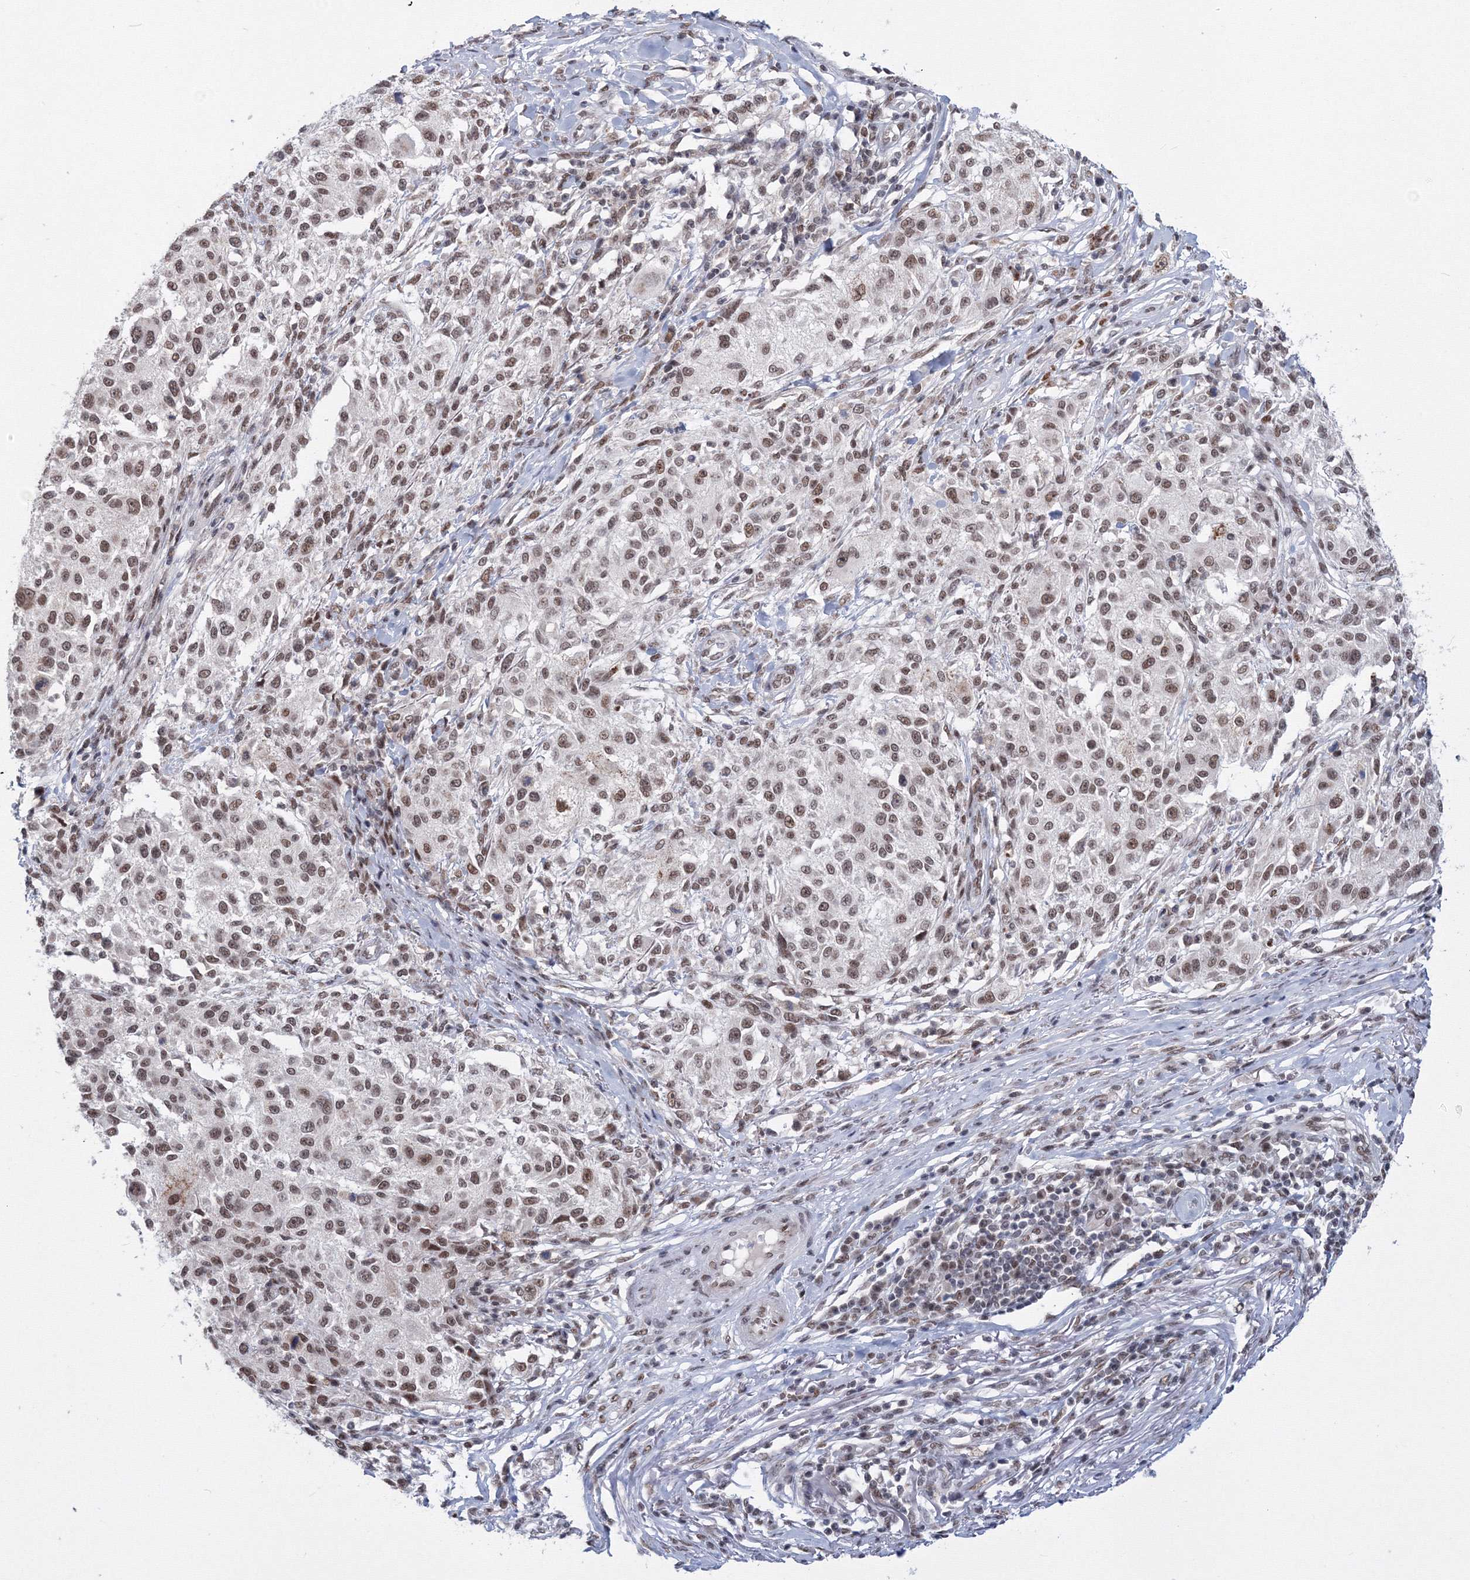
{"staining": {"intensity": "moderate", "quantity": ">75%", "location": "nuclear"}, "tissue": "melanoma", "cell_type": "Tumor cells", "image_type": "cancer", "snomed": [{"axis": "morphology", "description": "Necrosis, NOS"}, {"axis": "morphology", "description": "Malignant melanoma, NOS"}, {"axis": "topography", "description": "Skin"}], "caption": "Immunohistochemical staining of malignant melanoma exhibits medium levels of moderate nuclear protein positivity in about >75% of tumor cells.", "gene": "SF3B6", "patient": {"sex": "female", "age": 87}}